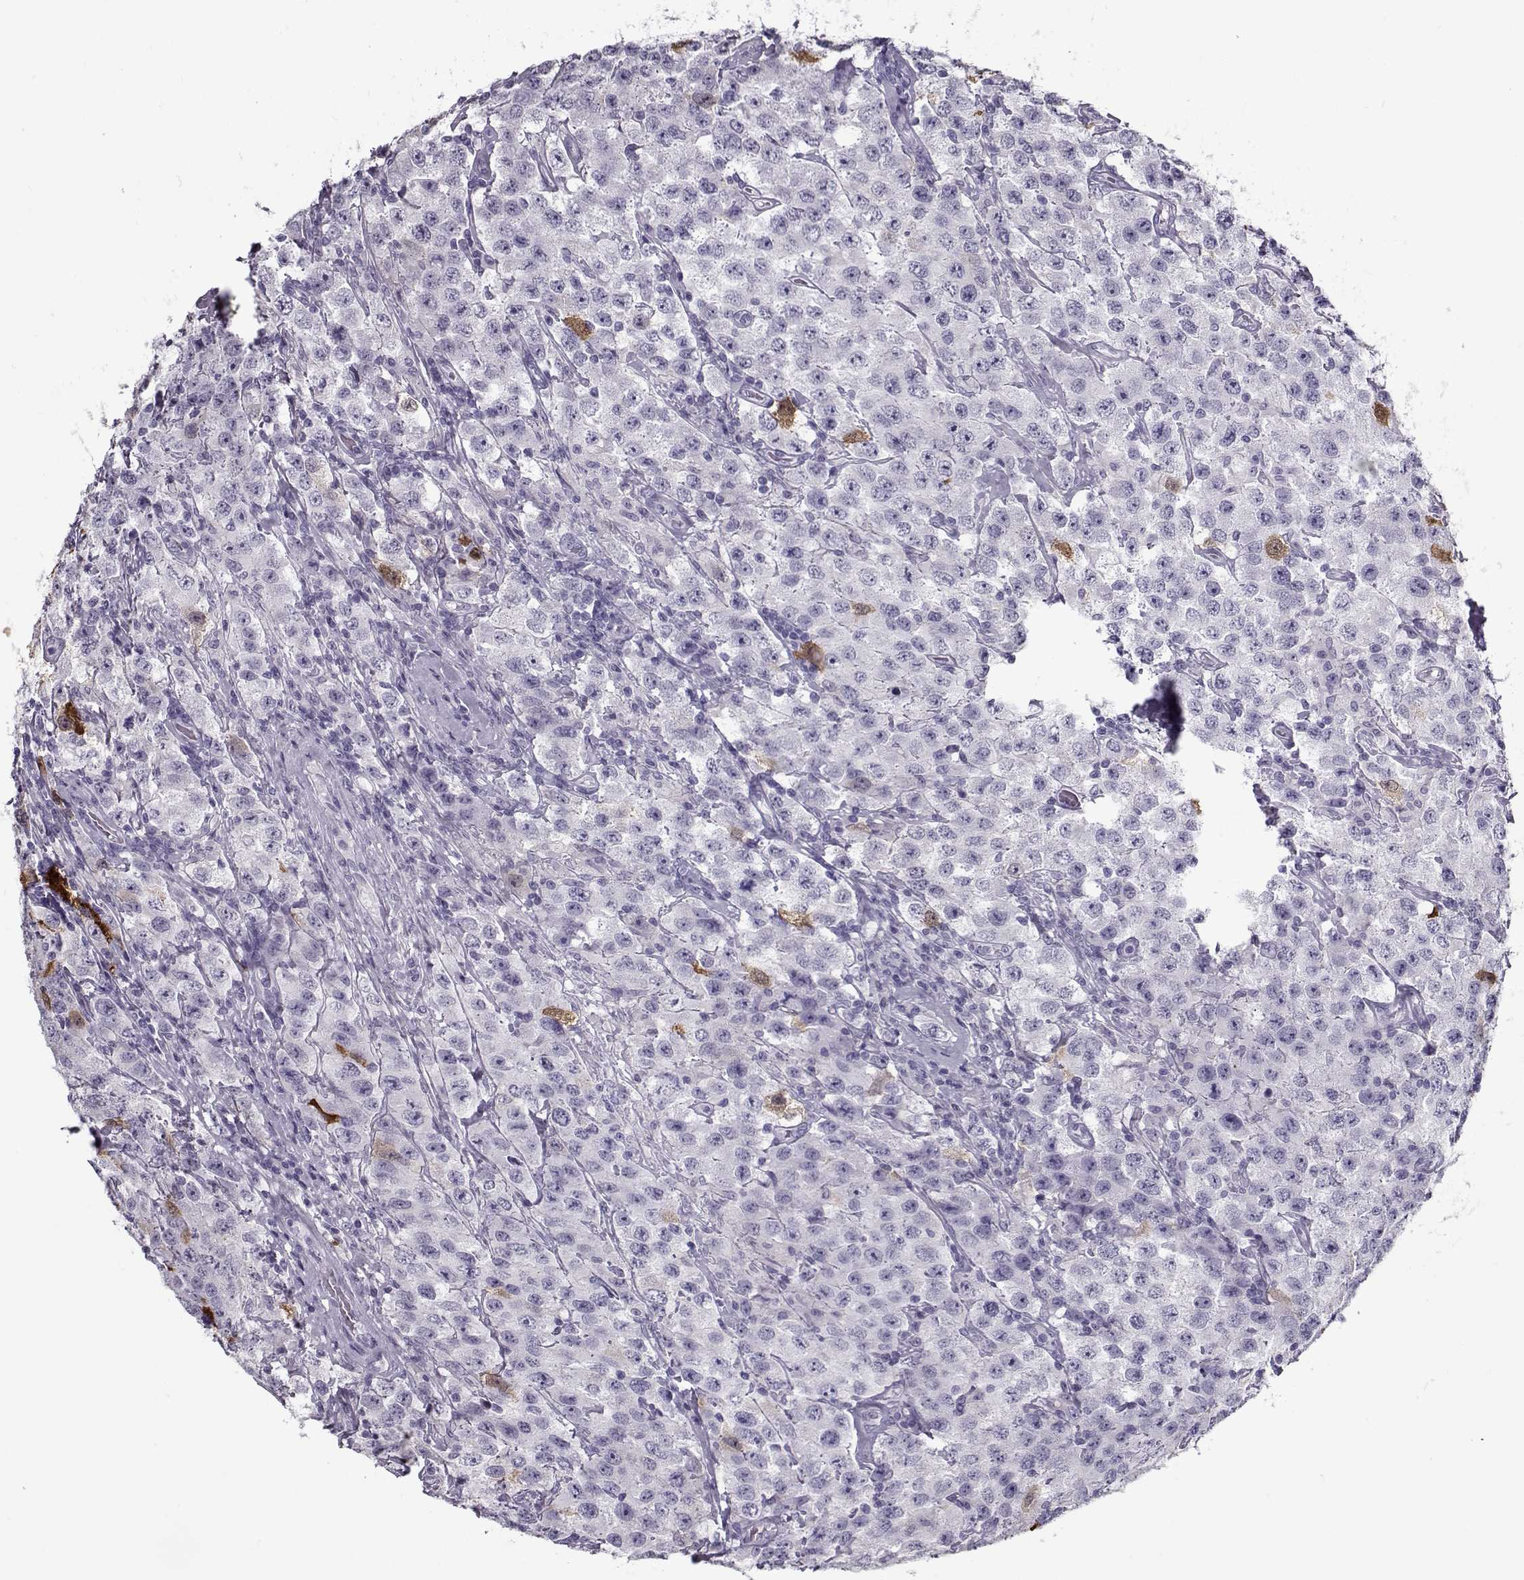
{"staining": {"intensity": "moderate", "quantity": "<25%", "location": "cytoplasmic/membranous"}, "tissue": "testis cancer", "cell_type": "Tumor cells", "image_type": "cancer", "snomed": [{"axis": "morphology", "description": "Seminoma, NOS"}, {"axis": "topography", "description": "Testis"}], "caption": "DAB (3,3'-diaminobenzidine) immunohistochemical staining of human seminoma (testis) demonstrates moderate cytoplasmic/membranous protein expression in approximately <25% of tumor cells.", "gene": "GAGE2A", "patient": {"sex": "male", "age": 52}}